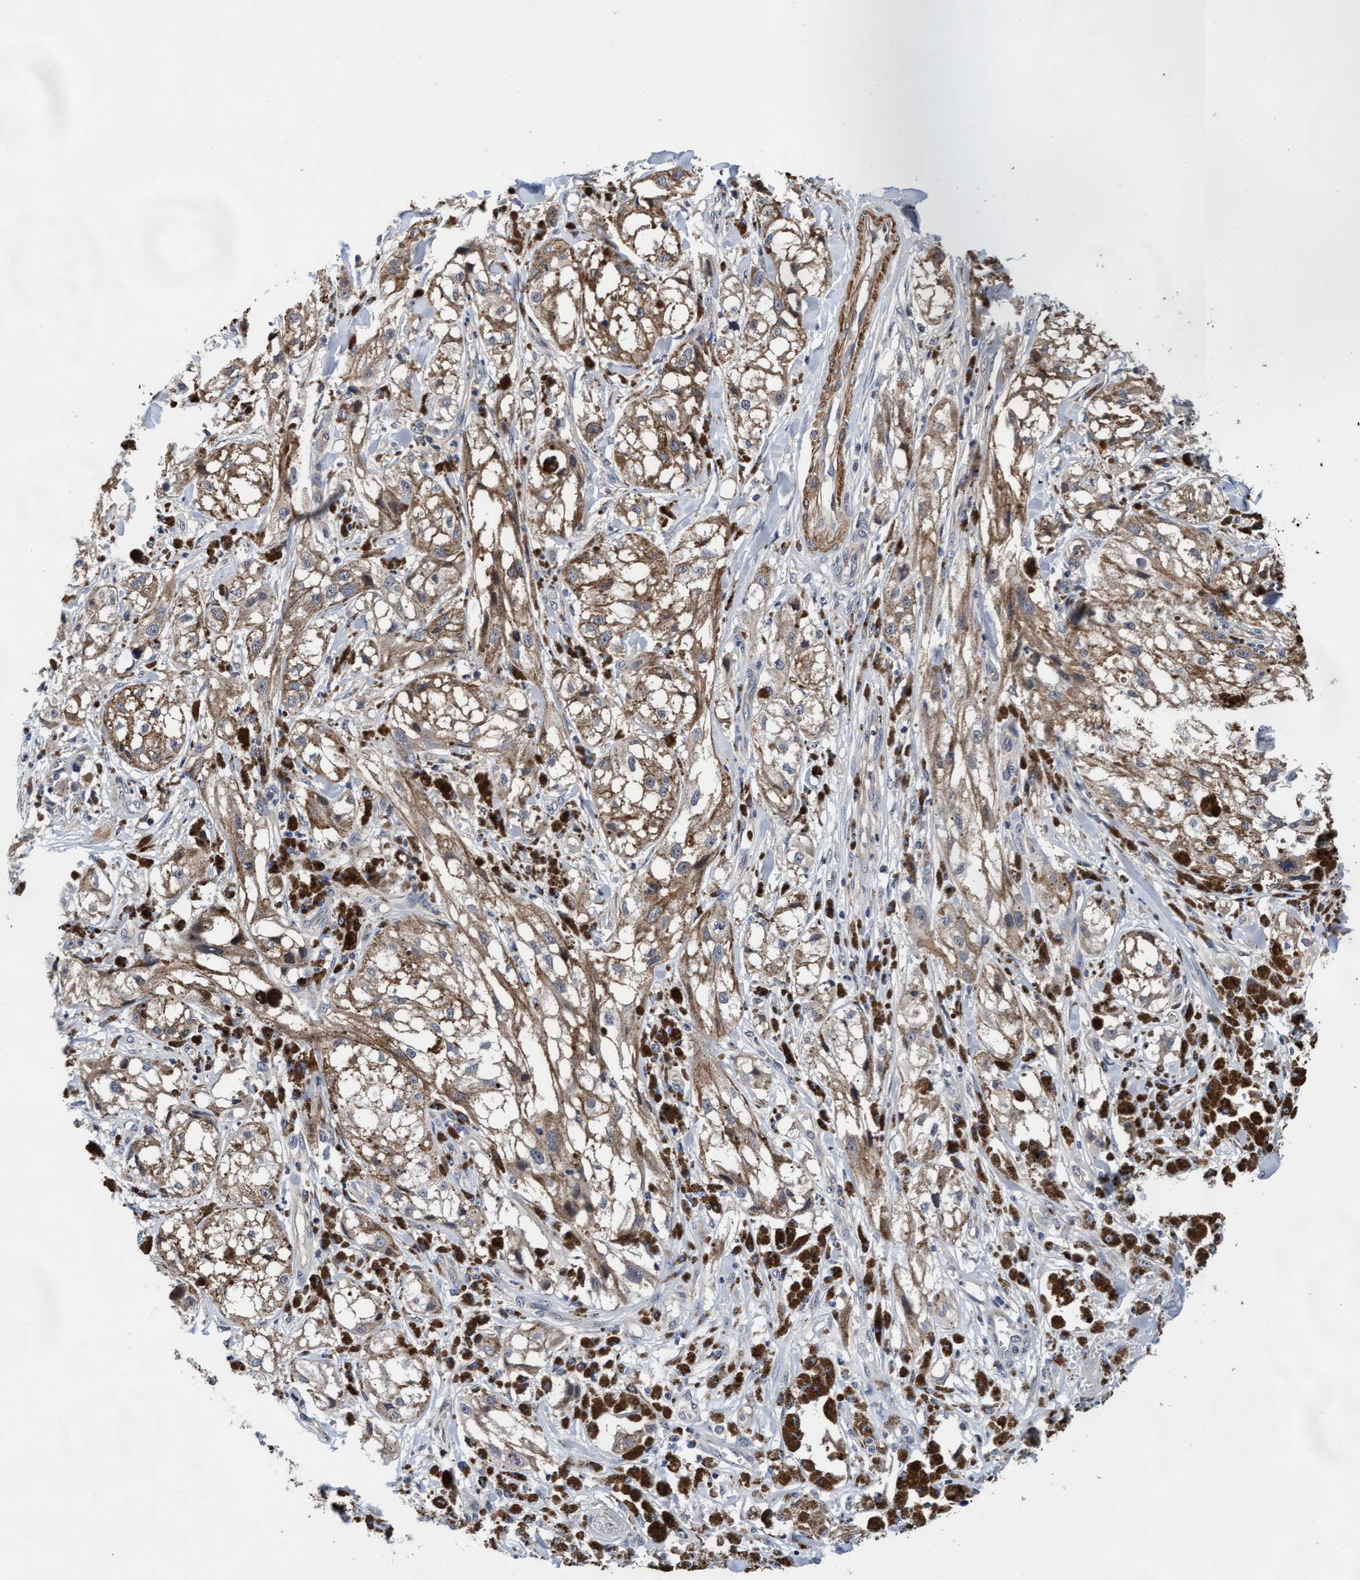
{"staining": {"intensity": "moderate", "quantity": ">75%", "location": "cytoplasmic/membranous"}, "tissue": "melanoma", "cell_type": "Tumor cells", "image_type": "cancer", "snomed": [{"axis": "morphology", "description": "Malignant melanoma, NOS"}, {"axis": "topography", "description": "Skin"}], "caption": "This micrograph demonstrates IHC staining of human melanoma, with medium moderate cytoplasmic/membranous positivity in about >75% of tumor cells.", "gene": "EFCAB13", "patient": {"sex": "male", "age": 88}}